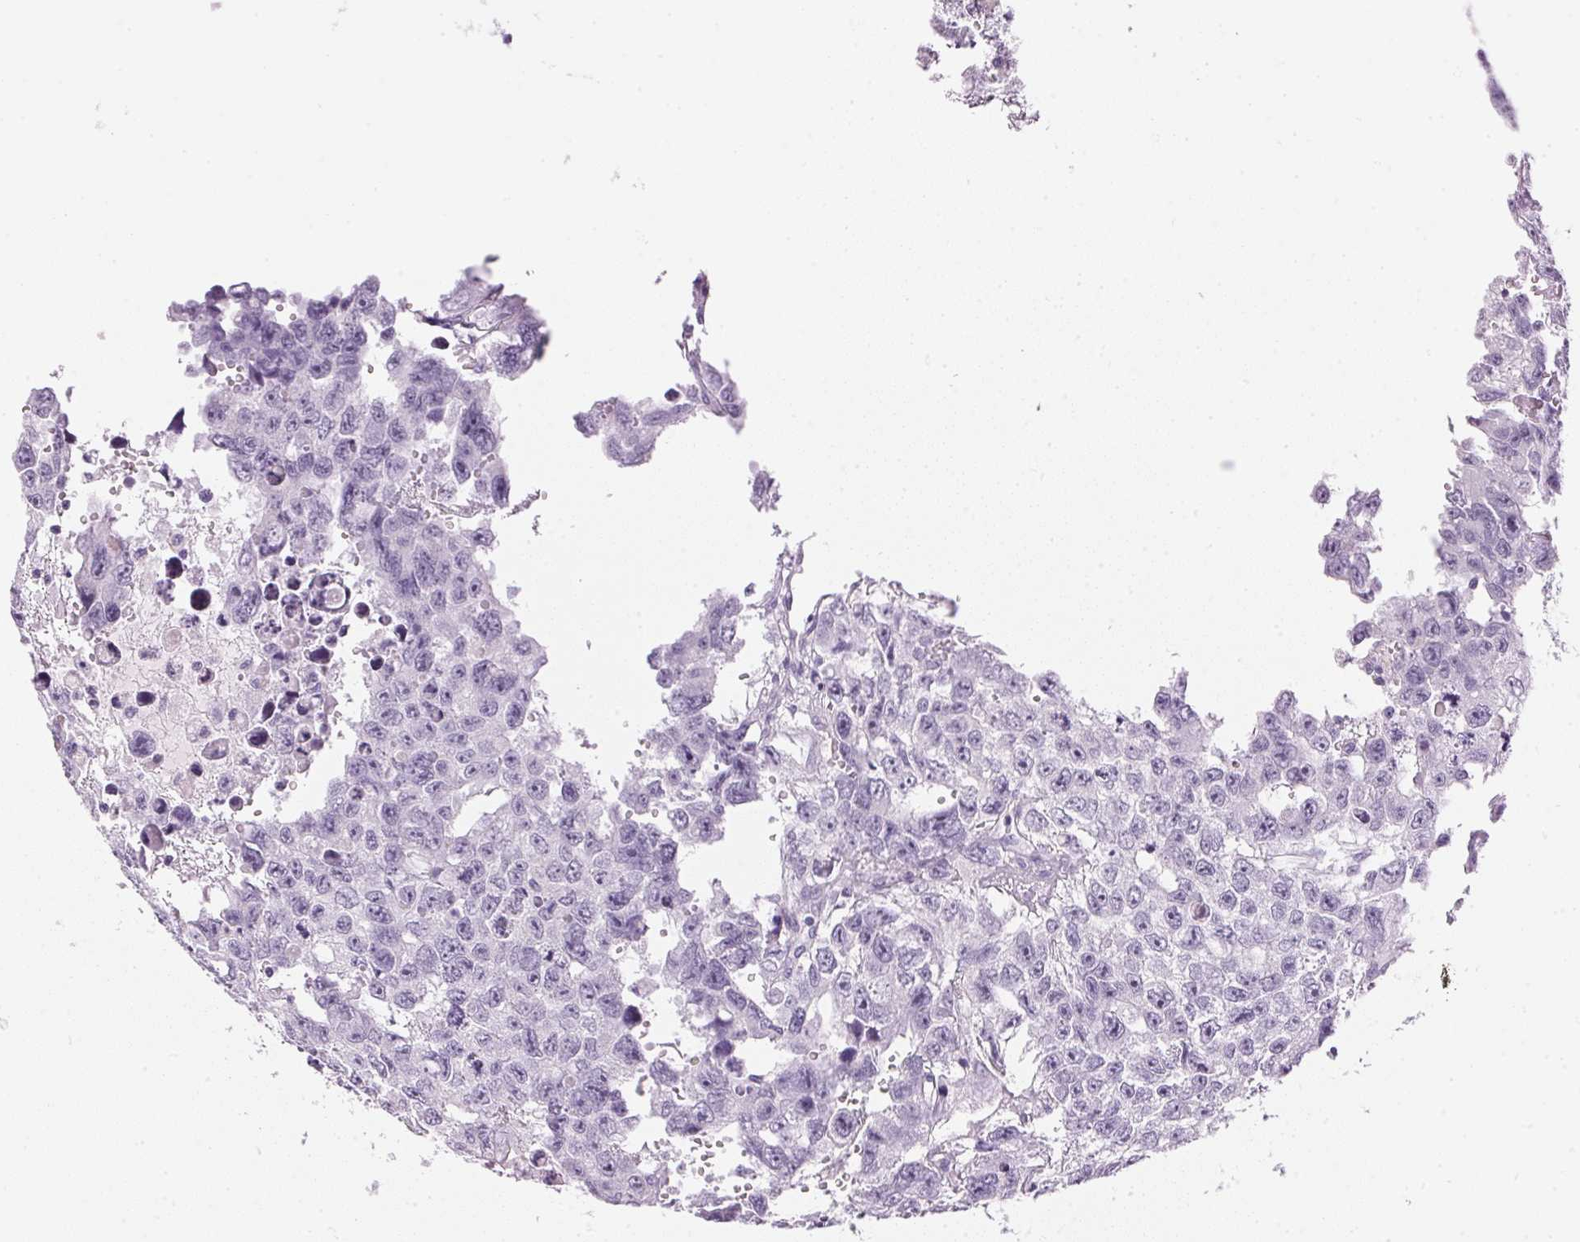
{"staining": {"intensity": "negative", "quantity": "none", "location": "none"}, "tissue": "testis cancer", "cell_type": "Tumor cells", "image_type": "cancer", "snomed": [{"axis": "morphology", "description": "Seminoma, NOS"}, {"axis": "topography", "description": "Testis"}], "caption": "A micrograph of testis cancer (seminoma) stained for a protein reveals no brown staining in tumor cells.", "gene": "IGFBP1", "patient": {"sex": "male", "age": 26}}